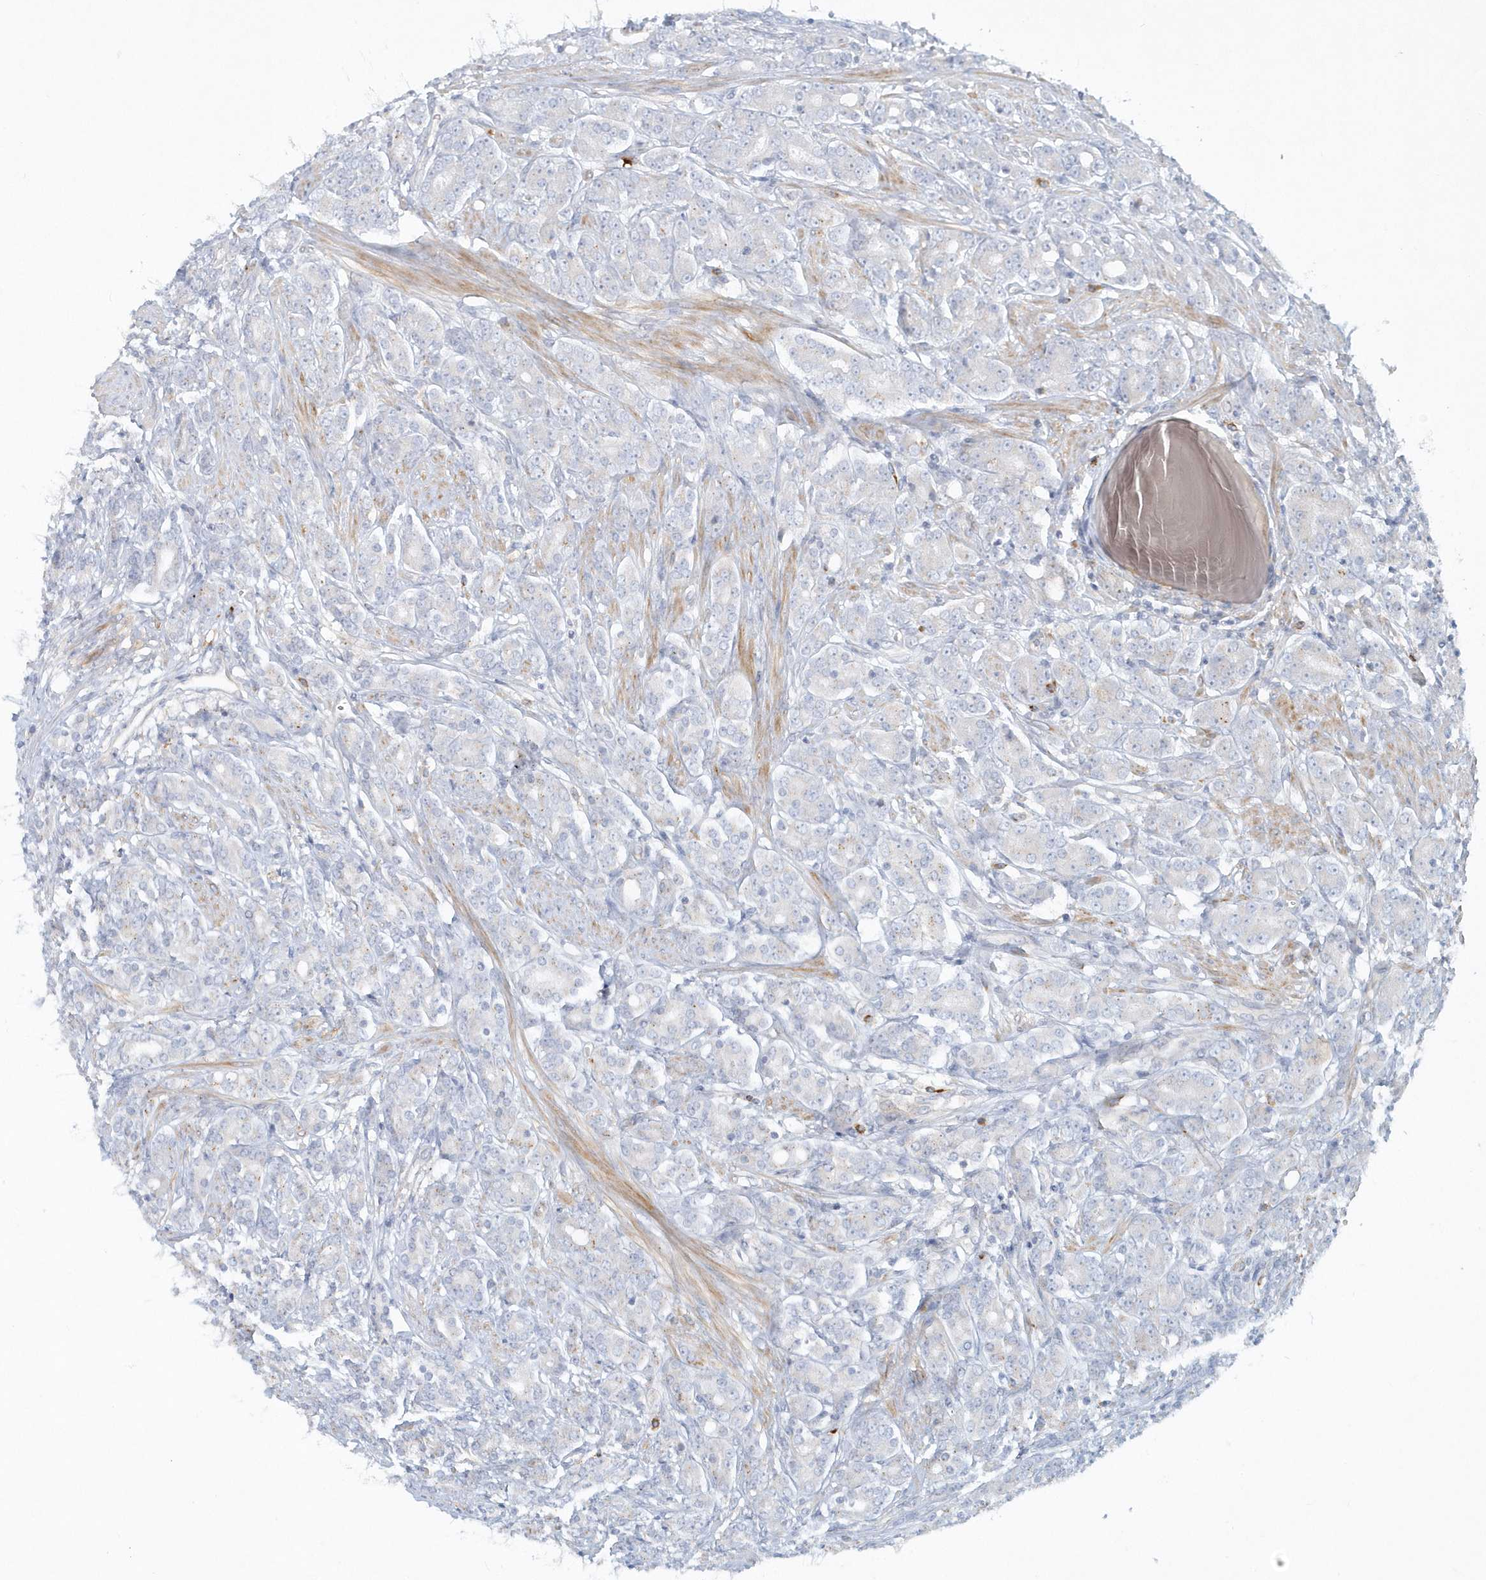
{"staining": {"intensity": "negative", "quantity": "none", "location": "none"}, "tissue": "prostate cancer", "cell_type": "Tumor cells", "image_type": "cancer", "snomed": [{"axis": "morphology", "description": "Adenocarcinoma, High grade"}, {"axis": "topography", "description": "Prostate"}], "caption": "Prostate cancer (adenocarcinoma (high-grade)) was stained to show a protein in brown. There is no significant staining in tumor cells. (Brightfield microscopy of DAB (3,3'-diaminobenzidine) immunohistochemistry (IHC) at high magnification).", "gene": "DNAH1", "patient": {"sex": "male", "age": 62}}